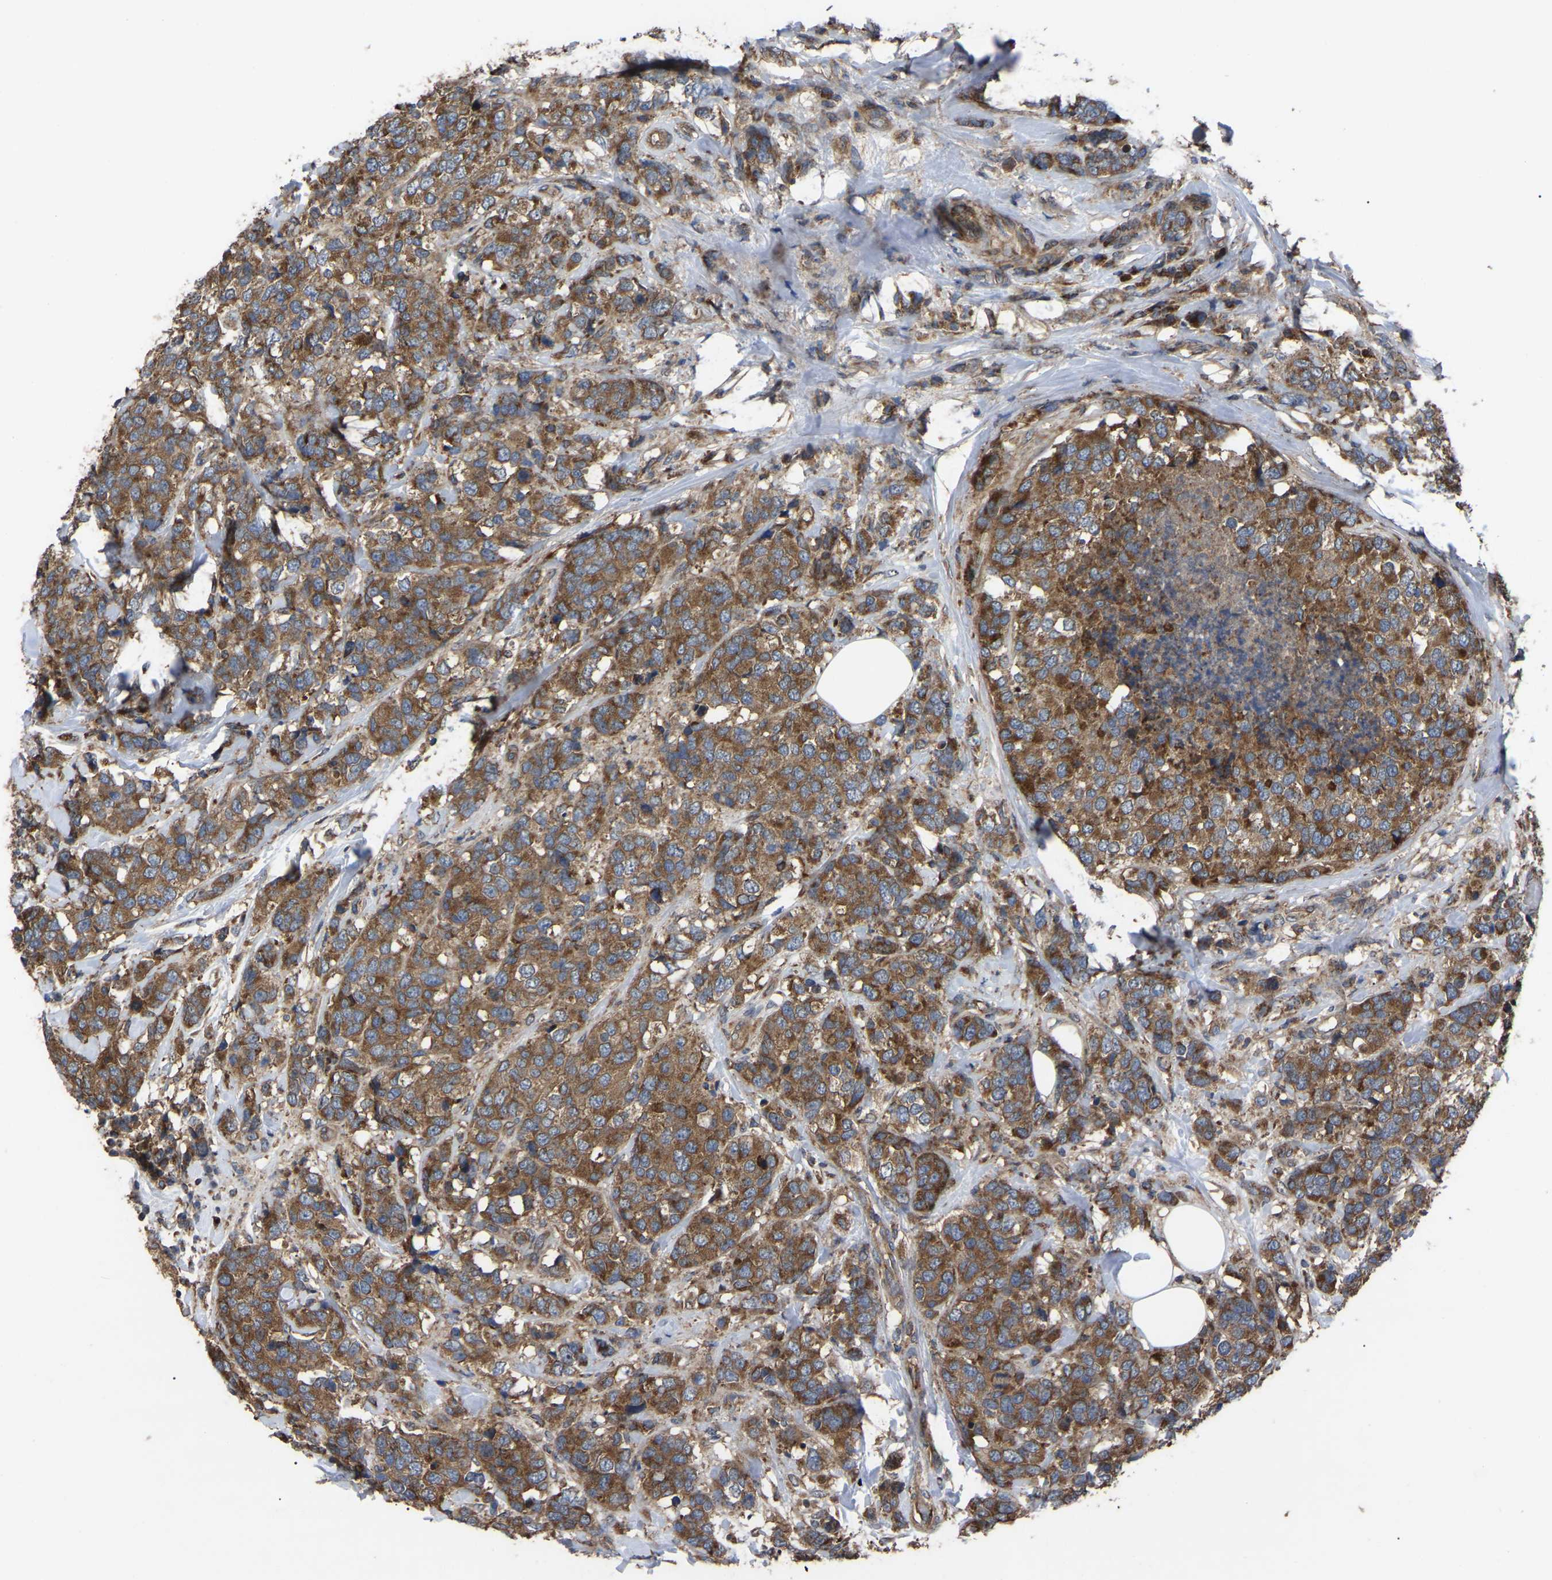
{"staining": {"intensity": "moderate", "quantity": ">75%", "location": "cytoplasmic/membranous"}, "tissue": "breast cancer", "cell_type": "Tumor cells", "image_type": "cancer", "snomed": [{"axis": "morphology", "description": "Lobular carcinoma"}, {"axis": "topography", "description": "Breast"}], "caption": "Moderate cytoplasmic/membranous protein positivity is identified in about >75% of tumor cells in breast lobular carcinoma. (IHC, brightfield microscopy, high magnification).", "gene": "GCC1", "patient": {"sex": "female", "age": 59}}